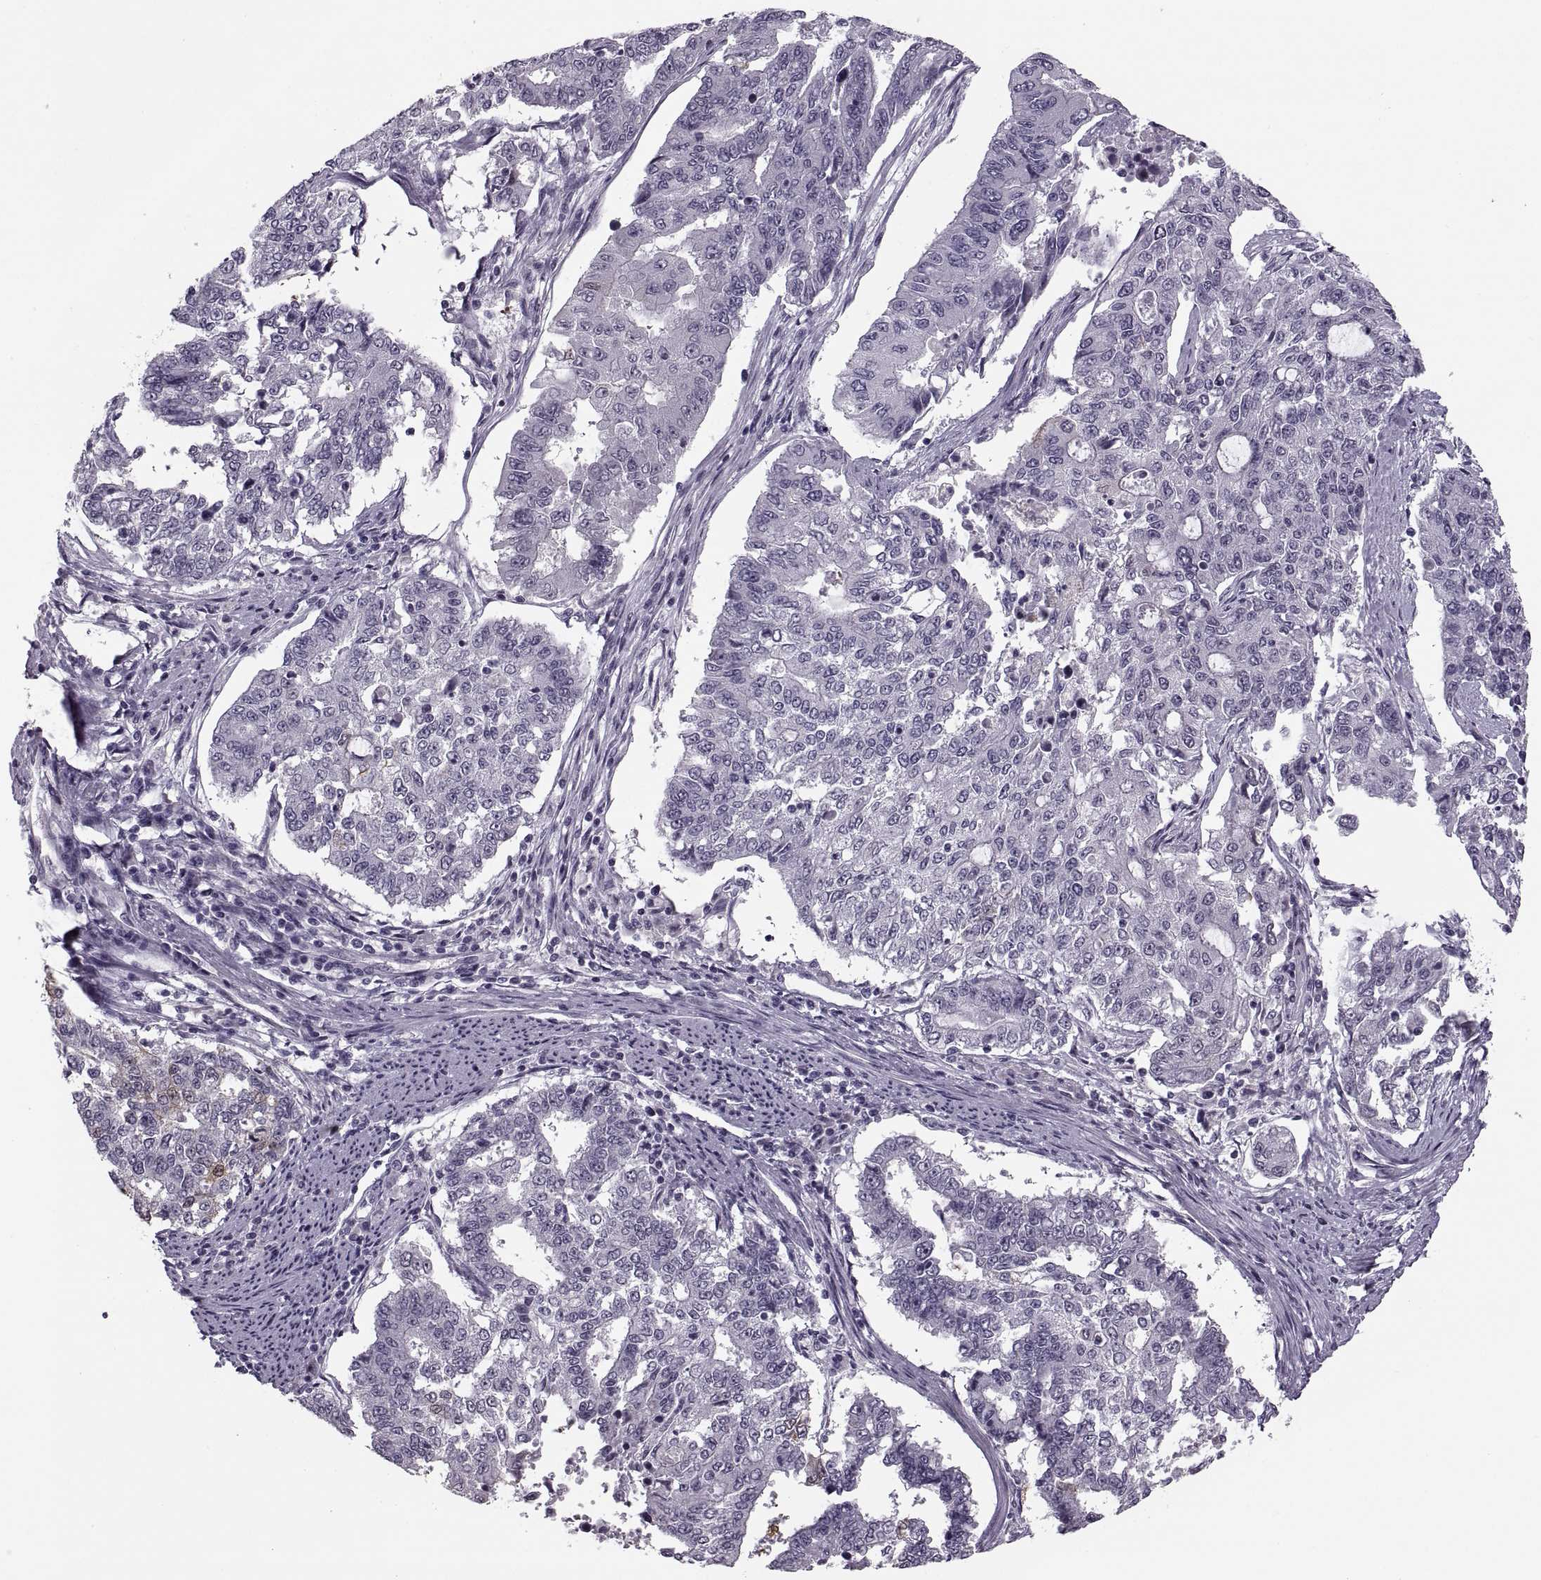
{"staining": {"intensity": "negative", "quantity": "none", "location": "none"}, "tissue": "endometrial cancer", "cell_type": "Tumor cells", "image_type": "cancer", "snomed": [{"axis": "morphology", "description": "Adenocarcinoma, NOS"}, {"axis": "topography", "description": "Uterus"}], "caption": "An immunohistochemistry (IHC) histopathology image of endometrial adenocarcinoma is shown. There is no staining in tumor cells of endometrial adenocarcinoma.", "gene": "PAGE5", "patient": {"sex": "female", "age": 59}}